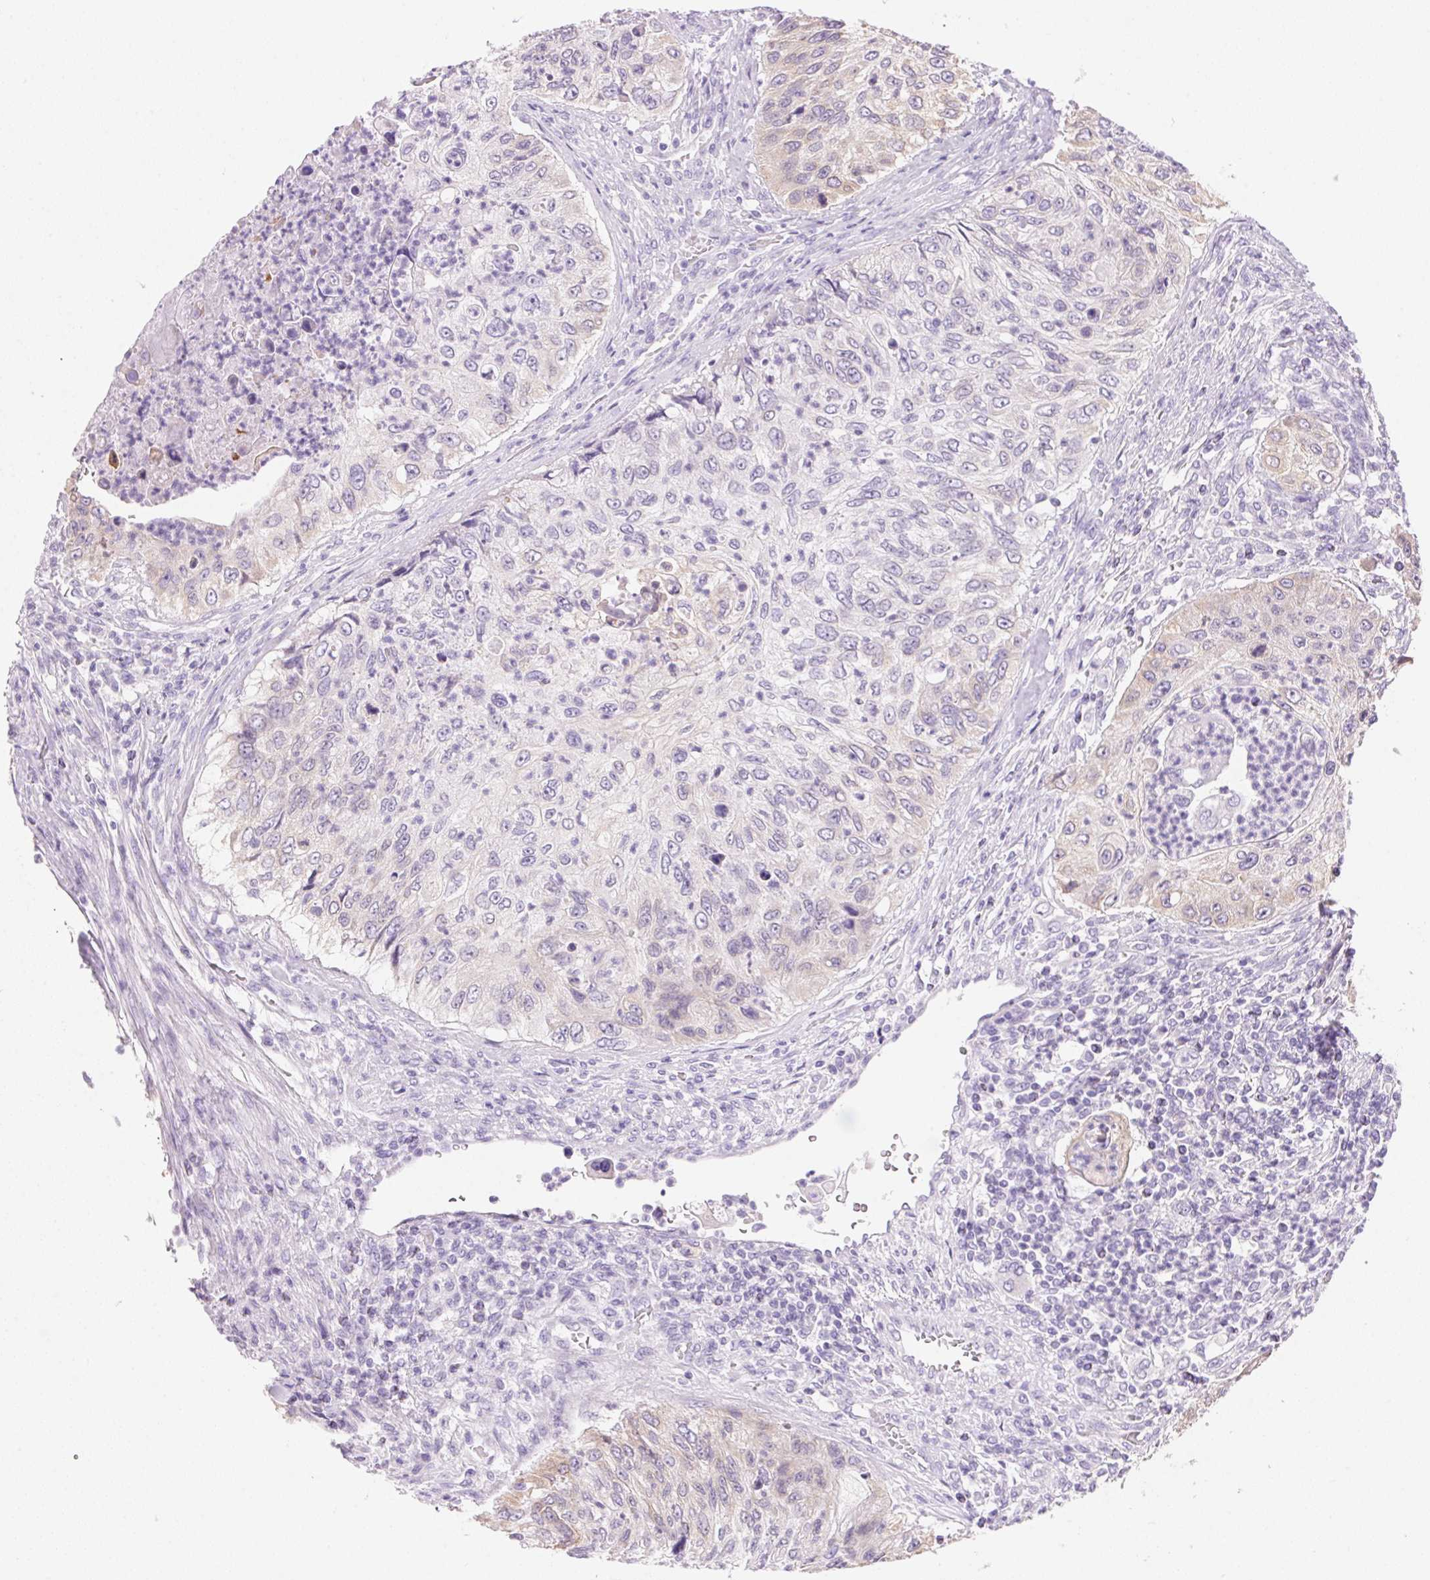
{"staining": {"intensity": "weak", "quantity": "<25%", "location": "cytoplasmic/membranous"}, "tissue": "urothelial cancer", "cell_type": "Tumor cells", "image_type": "cancer", "snomed": [{"axis": "morphology", "description": "Urothelial carcinoma, High grade"}, {"axis": "topography", "description": "Urinary bladder"}], "caption": "This is a image of IHC staining of urothelial carcinoma (high-grade), which shows no positivity in tumor cells. (DAB IHC, high magnification).", "gene": "DHCR24", "patient": {"sex": "female", "age": 60}}